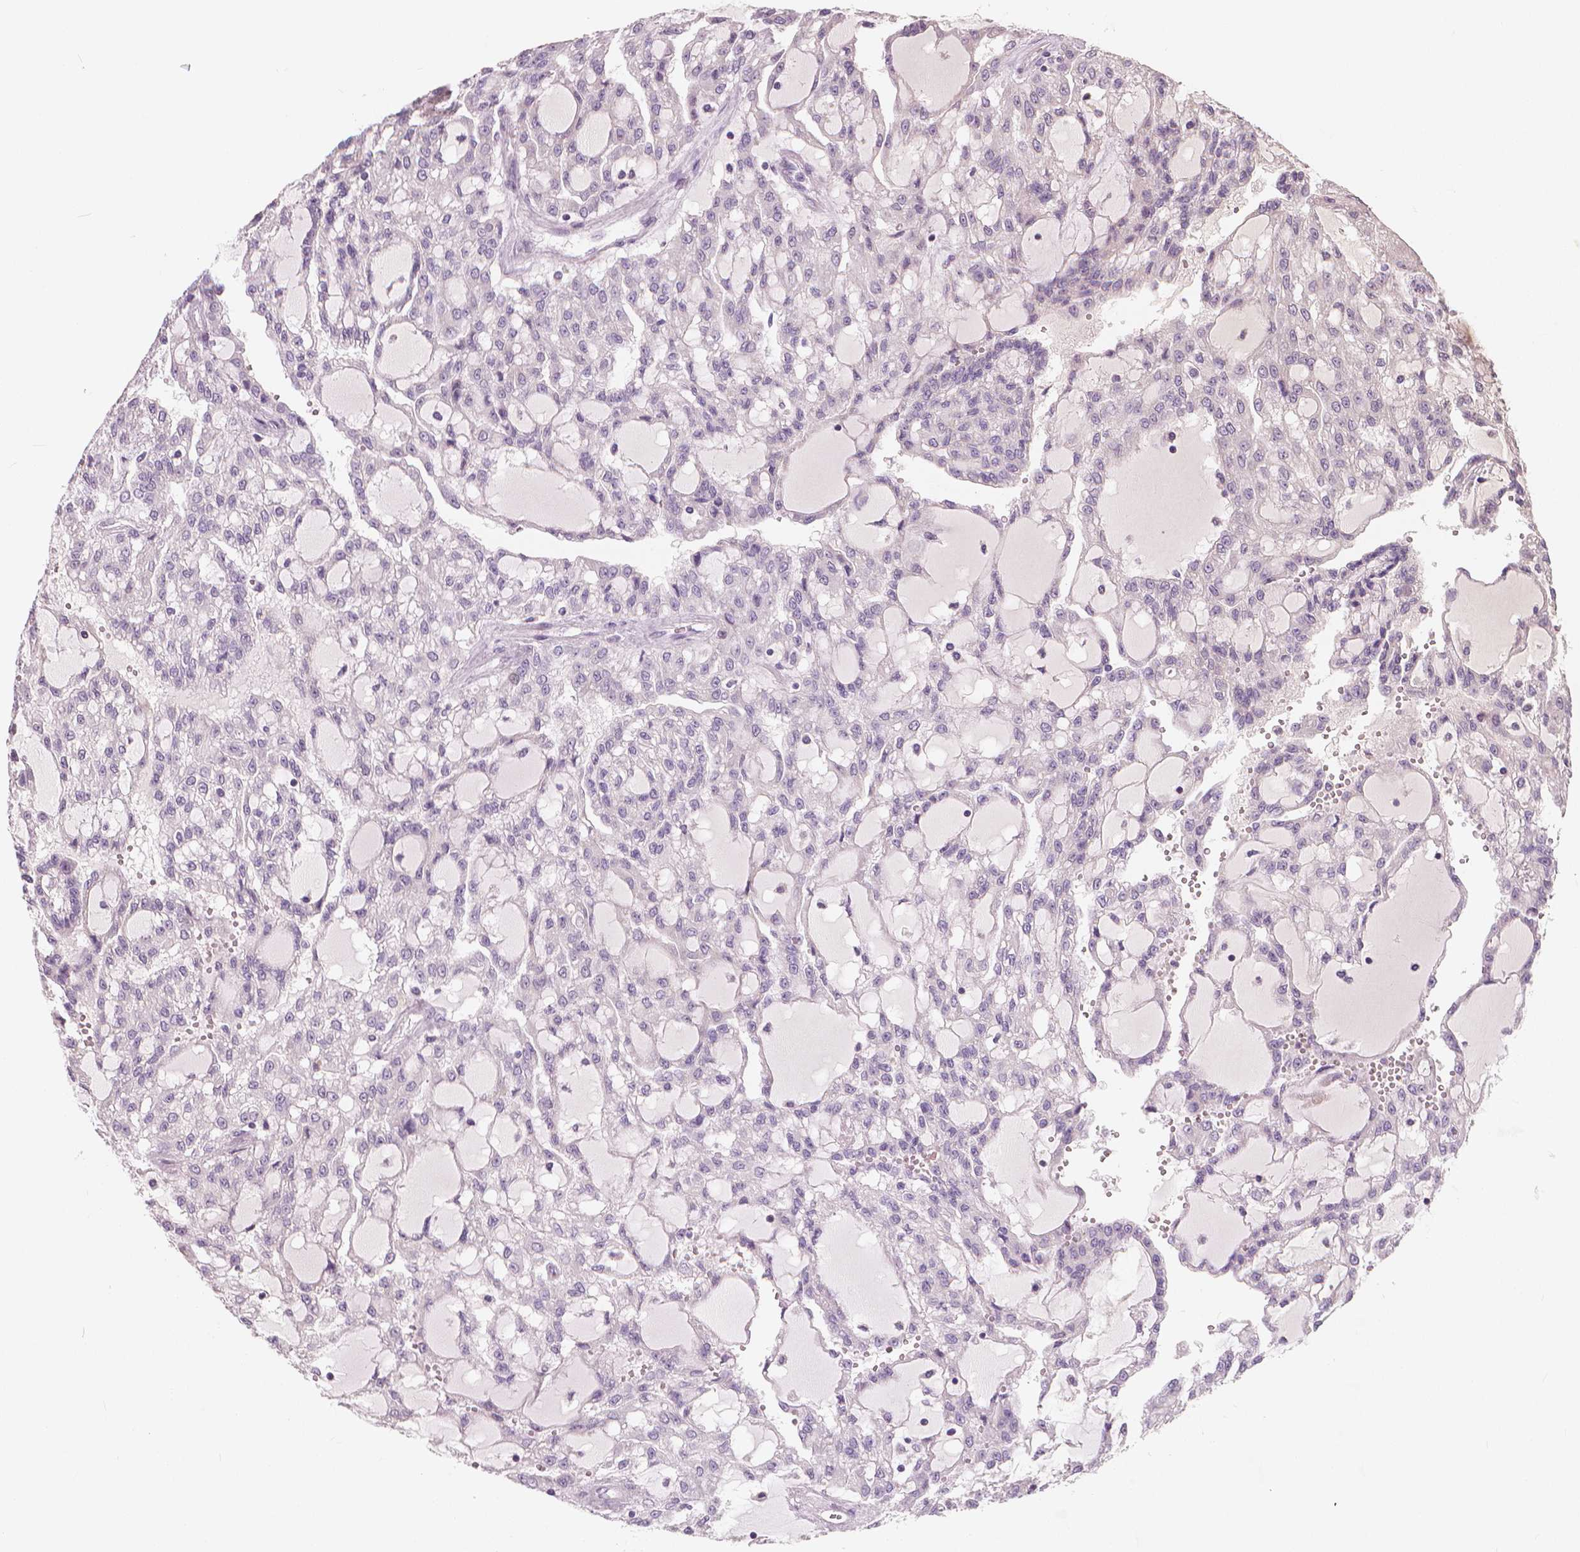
{"staining": {"intensity": "negative", "quantity": "none", "location": "none"}, "tissue": "renal cancer", "cell_type": "Tumor cells", "image_type": "cancer", "snomed": [{"axis": "morphology", "description": "Adenocarcinoma, NOS"}, {"axis": "topography", "description": "Kidney"}], "caption": "High power microscopy photomicrograph of an IHC histopathology image of renal adenocarcinoma, revealing no significant positivity in tumor cells. (Immunohistochemistry (ihc), brightfield microscopy, high magnification).", "gene": "RNASE7", "patient": {"sex": "male", "age": 63}}